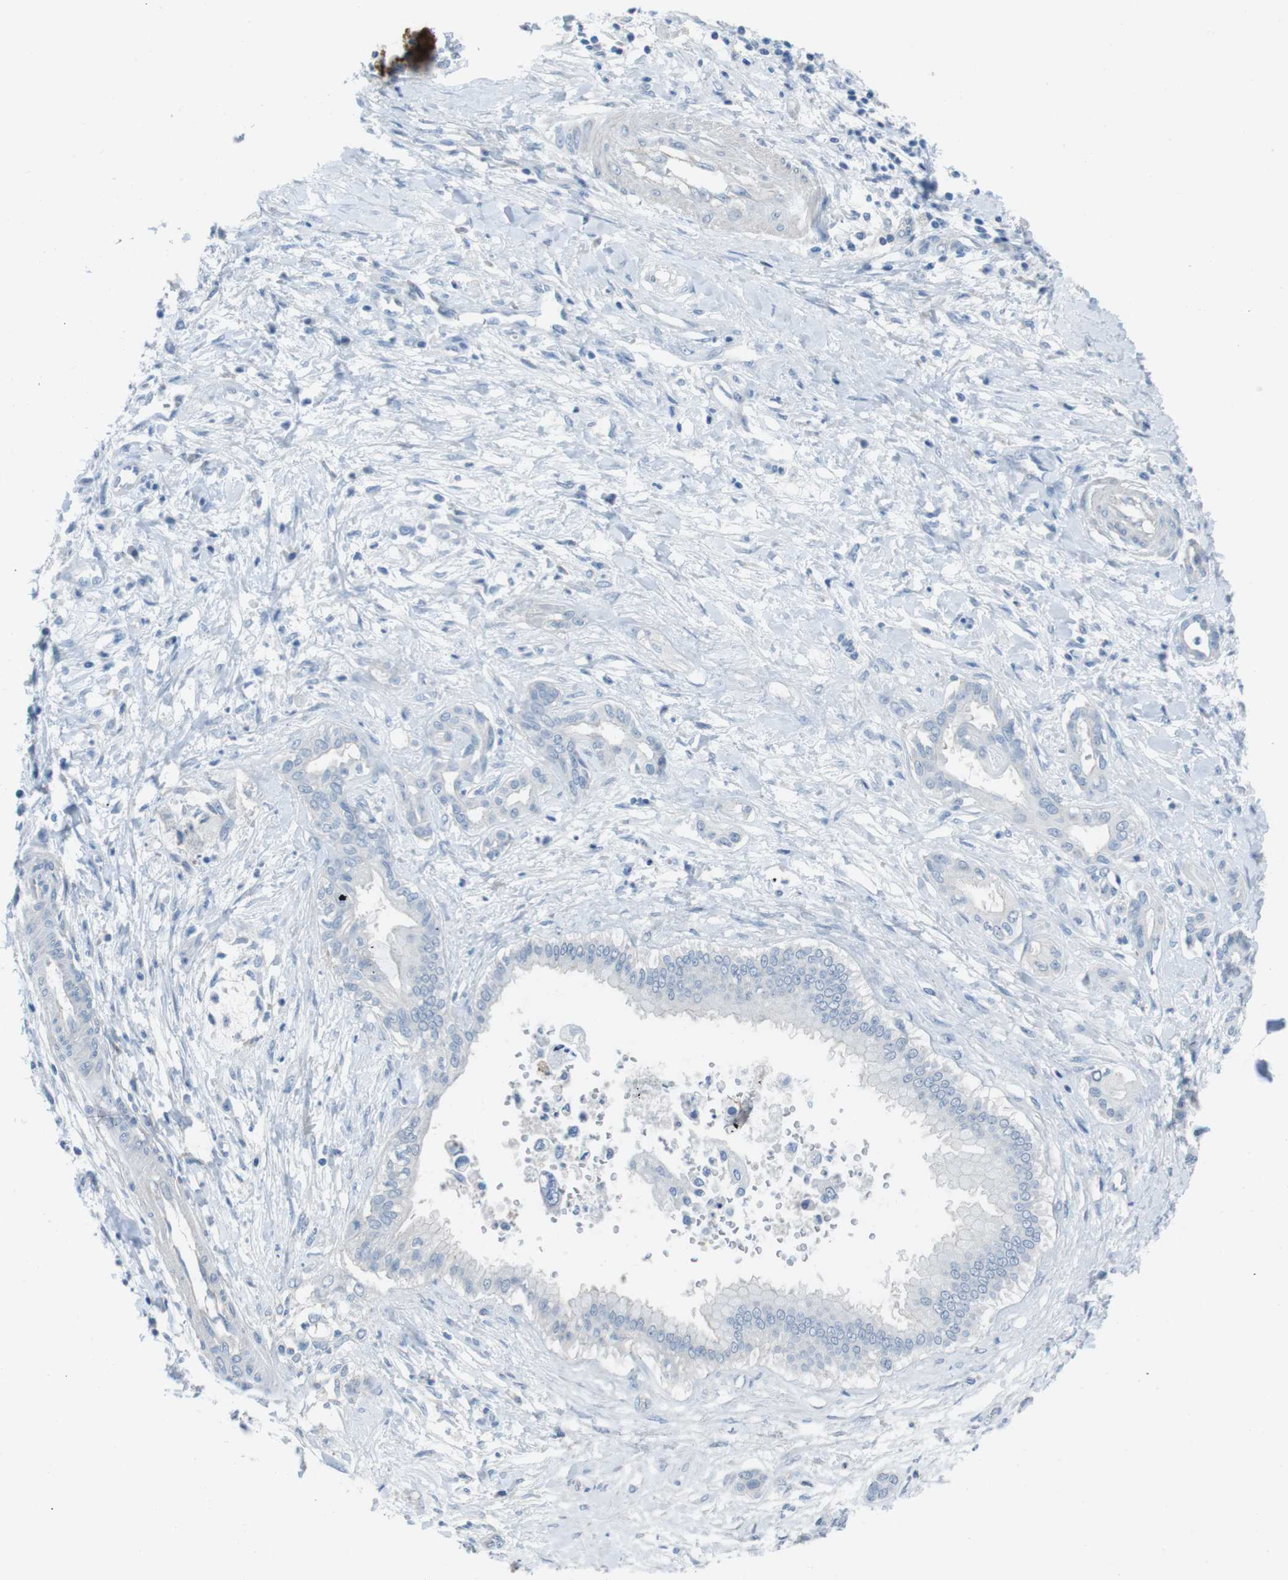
{"staining": {"intensity": "negative", "quantity": "none", "location": "none"}, "tissue": "pancreatic cancer", "cell_type": "Tumor cells", "image_type": "cancer", "snomed": [{"axis": "morphology", "description": "Adenocarcinoma, NOS"}, {"axis": "topography", "description": "Pancreas"}], "caption": "This micrograph is of pancreatic cancer (adenocarcinoma) stained with immunohistochemistry to label a protein in brown with the nuclei are counter-stained blue. There is no staining in tumor cells.", "gene": "CYP2C8", "patient": {"sex": "male", "age": 56}}